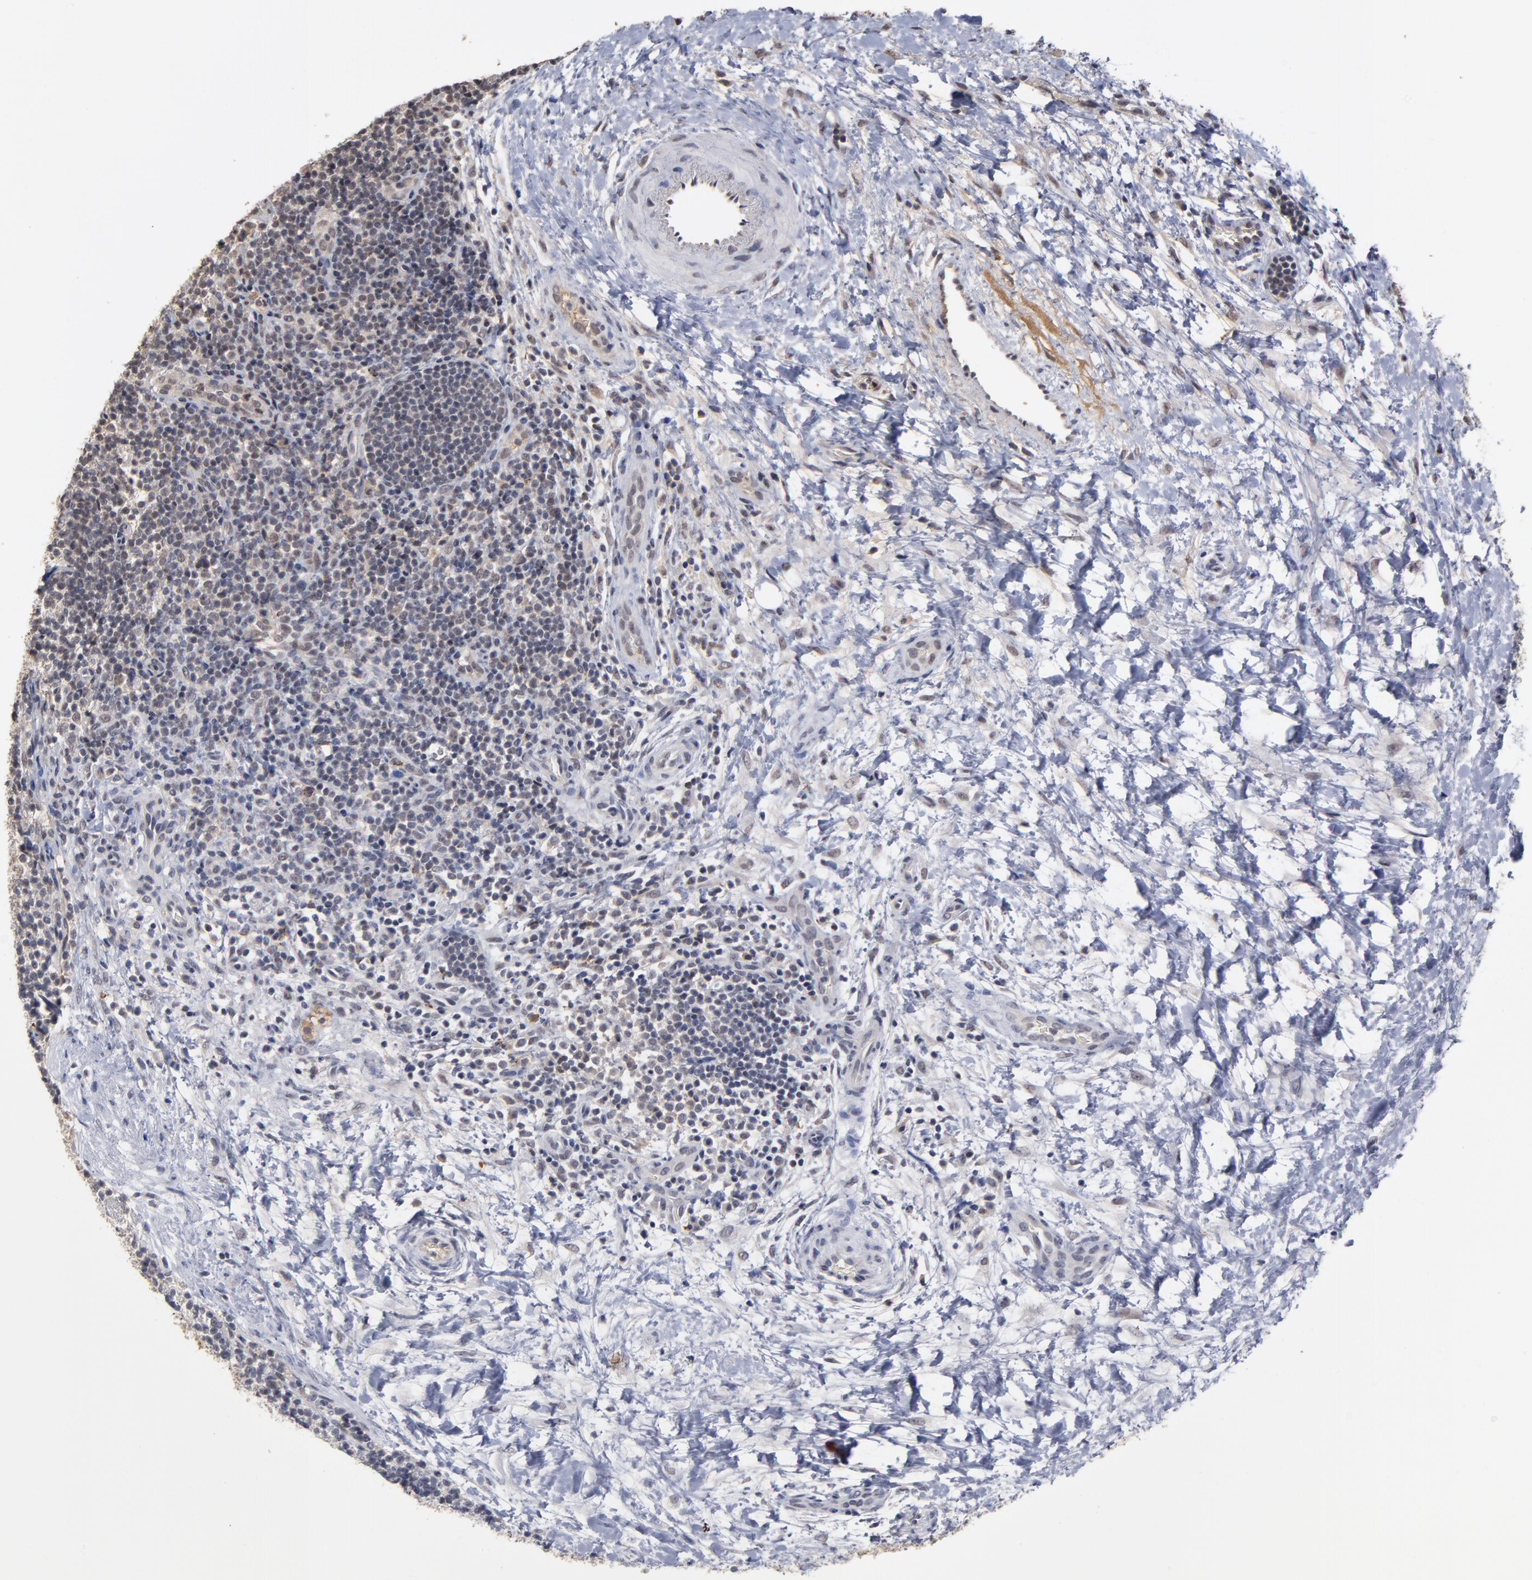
{"staining": {"intensity": "weak", "quantity": "25%-75%", "location": "cytoplasmic/membranous,nuclear"}, "tissue": "lymphoma", "cell_type": "Tumor cells", "image_type": "cancer", "snomed": [{"axis": "morphology", "description": "Malignant lymphoma, non-Hodgkin's type, Low grade"}, {"axis": "topography", "description": "Lymph node"}], "caption": "Lymphoma stained for a protein (brown) exhibits weak cytoplasmic/membranous and nuclear positive staining in about 25%-75% of tumor cells.", "gene": "WSB1", "patient": {"sex": "female", "age": 76}}